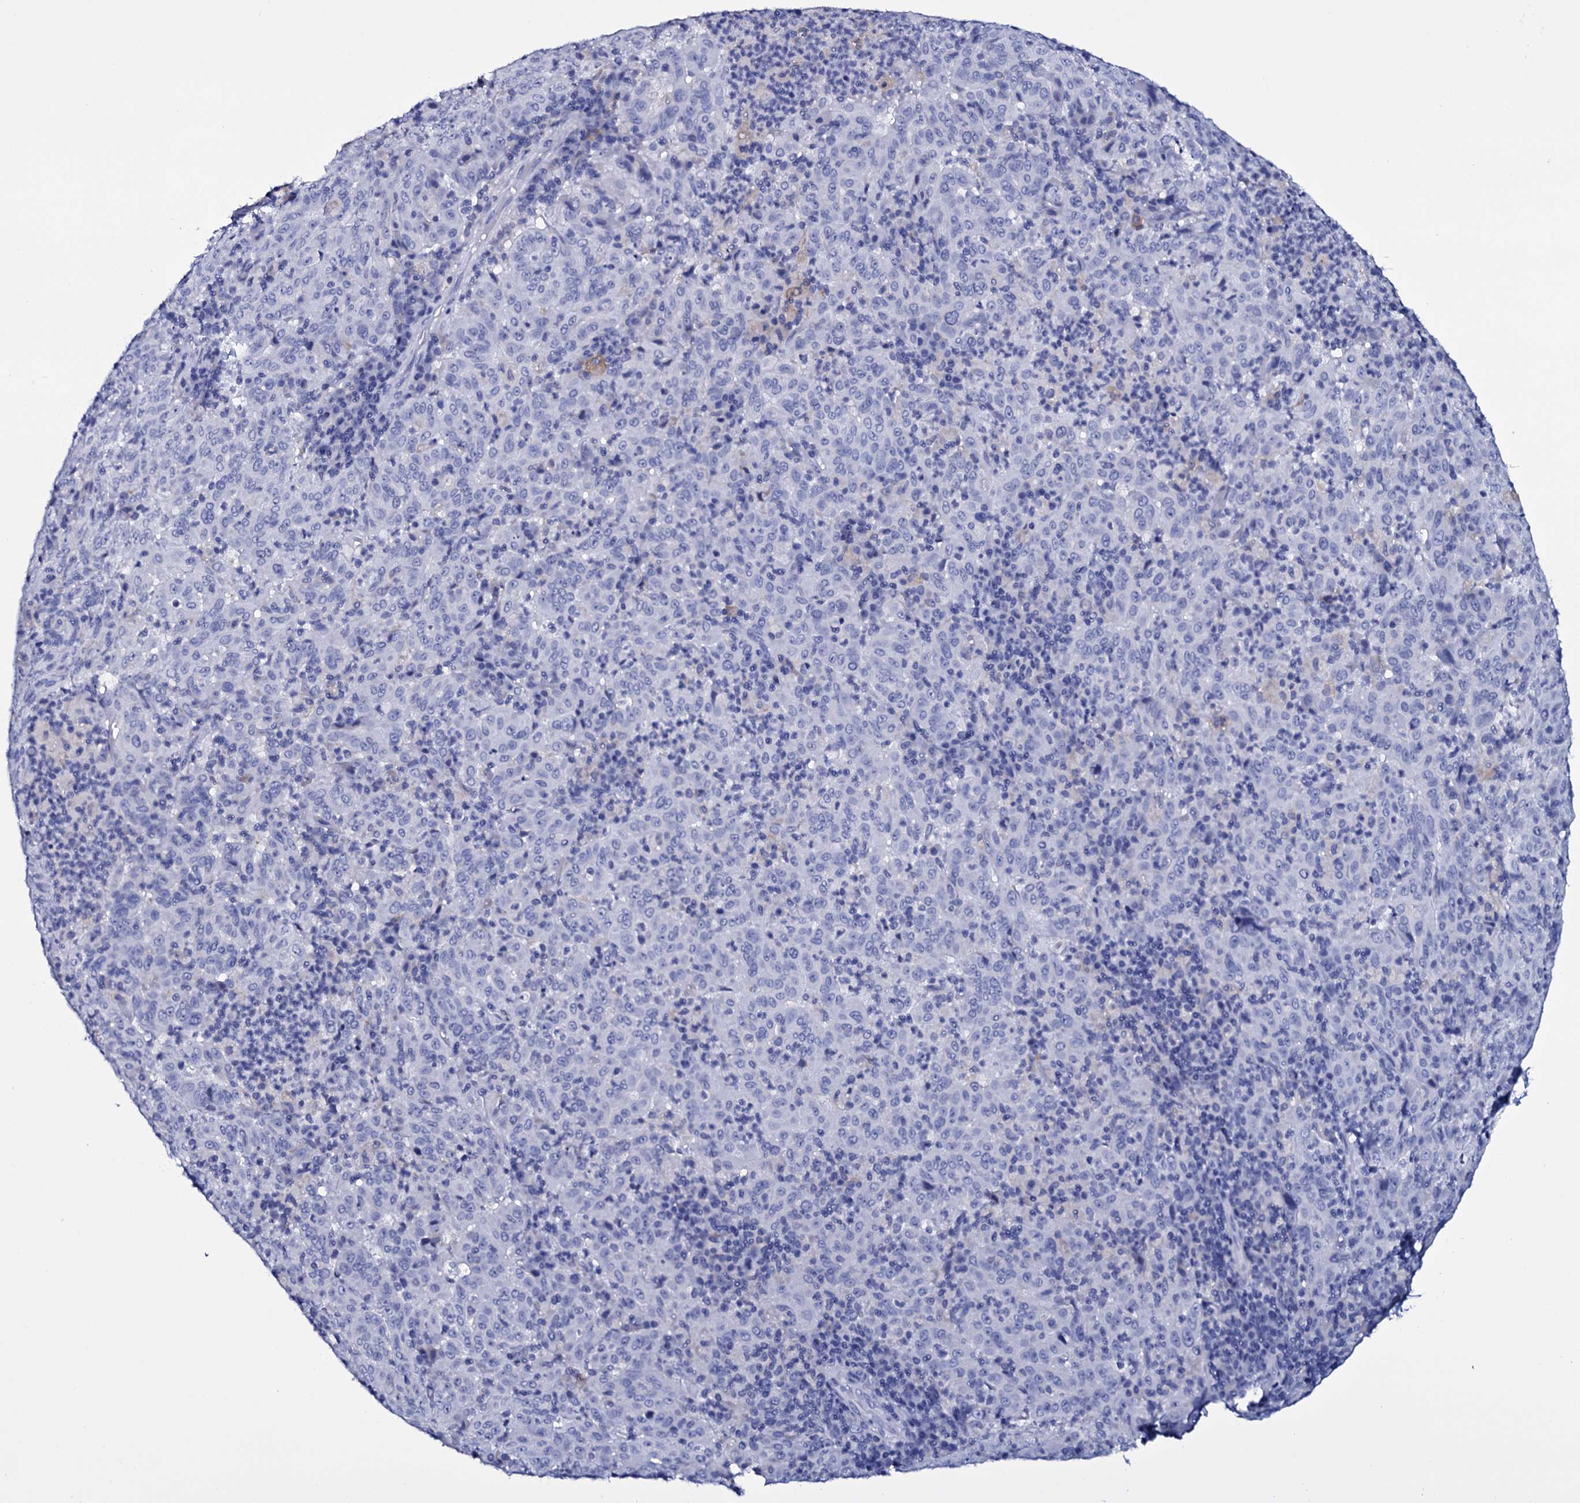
{"staining": {"intensity": "negative", "quantity": "none", "location": "none"}, "tissue": "pancreatic cancer", "cell_type": "Tumor cells", "image_type": "cancer", "snomed": [{"axis": "morphology", "description": "Adenocarcinoma, NOS"}, {"axis": "topography", "description": "Pancreas"}], "caption": "Immunohistochemistry (IHC) image of human pancreatic adenocarcinoma stained for a protein (brown), which demonstrates no staining in tumor cells.", "gene": "ITPRID2", "patient": {"sex": "male", "age": 63}}